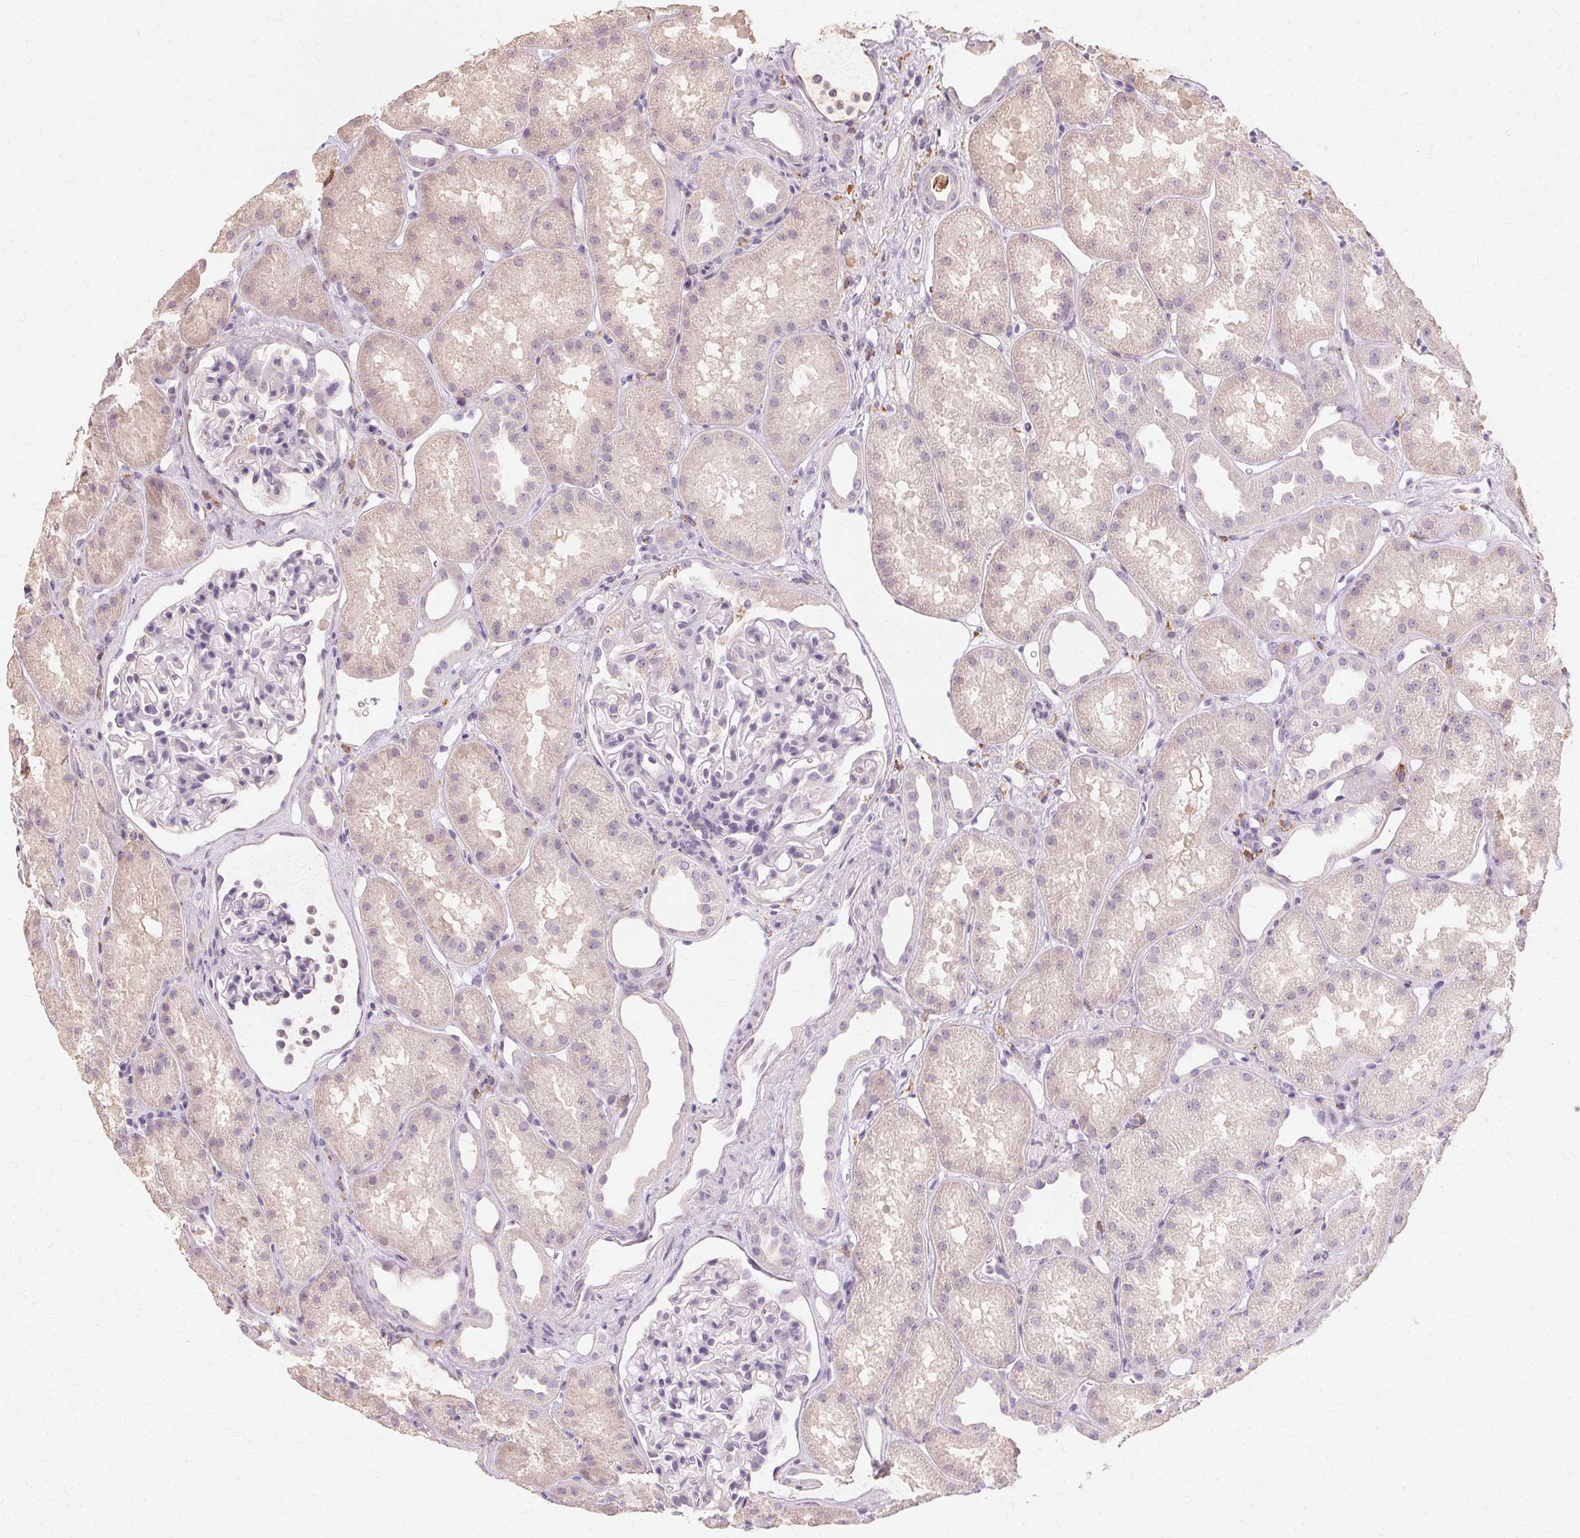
{"staining": {"intensity": "negative", "quantity": "none", "location": "none"}, "tissue": "kidney", "cell_type": "Cells in glomeruli", "image_type": "normal", "snomed": [{"axis": "morphology", "description": "Normal tissue, NOS"}, {"axis": "topography", "description": "Kidney"}], "caption": "Immunohistochemistry histopathology image of benign kidney: human kidney stained with DAB displays no significant protein expression in cells in glomeruli. (DAB (3,3'-diaminobenzidine) immunohistochemistry, high magnification).", "gene": "IFNGR1", "patient": {"sex": "male", "age": 61}}